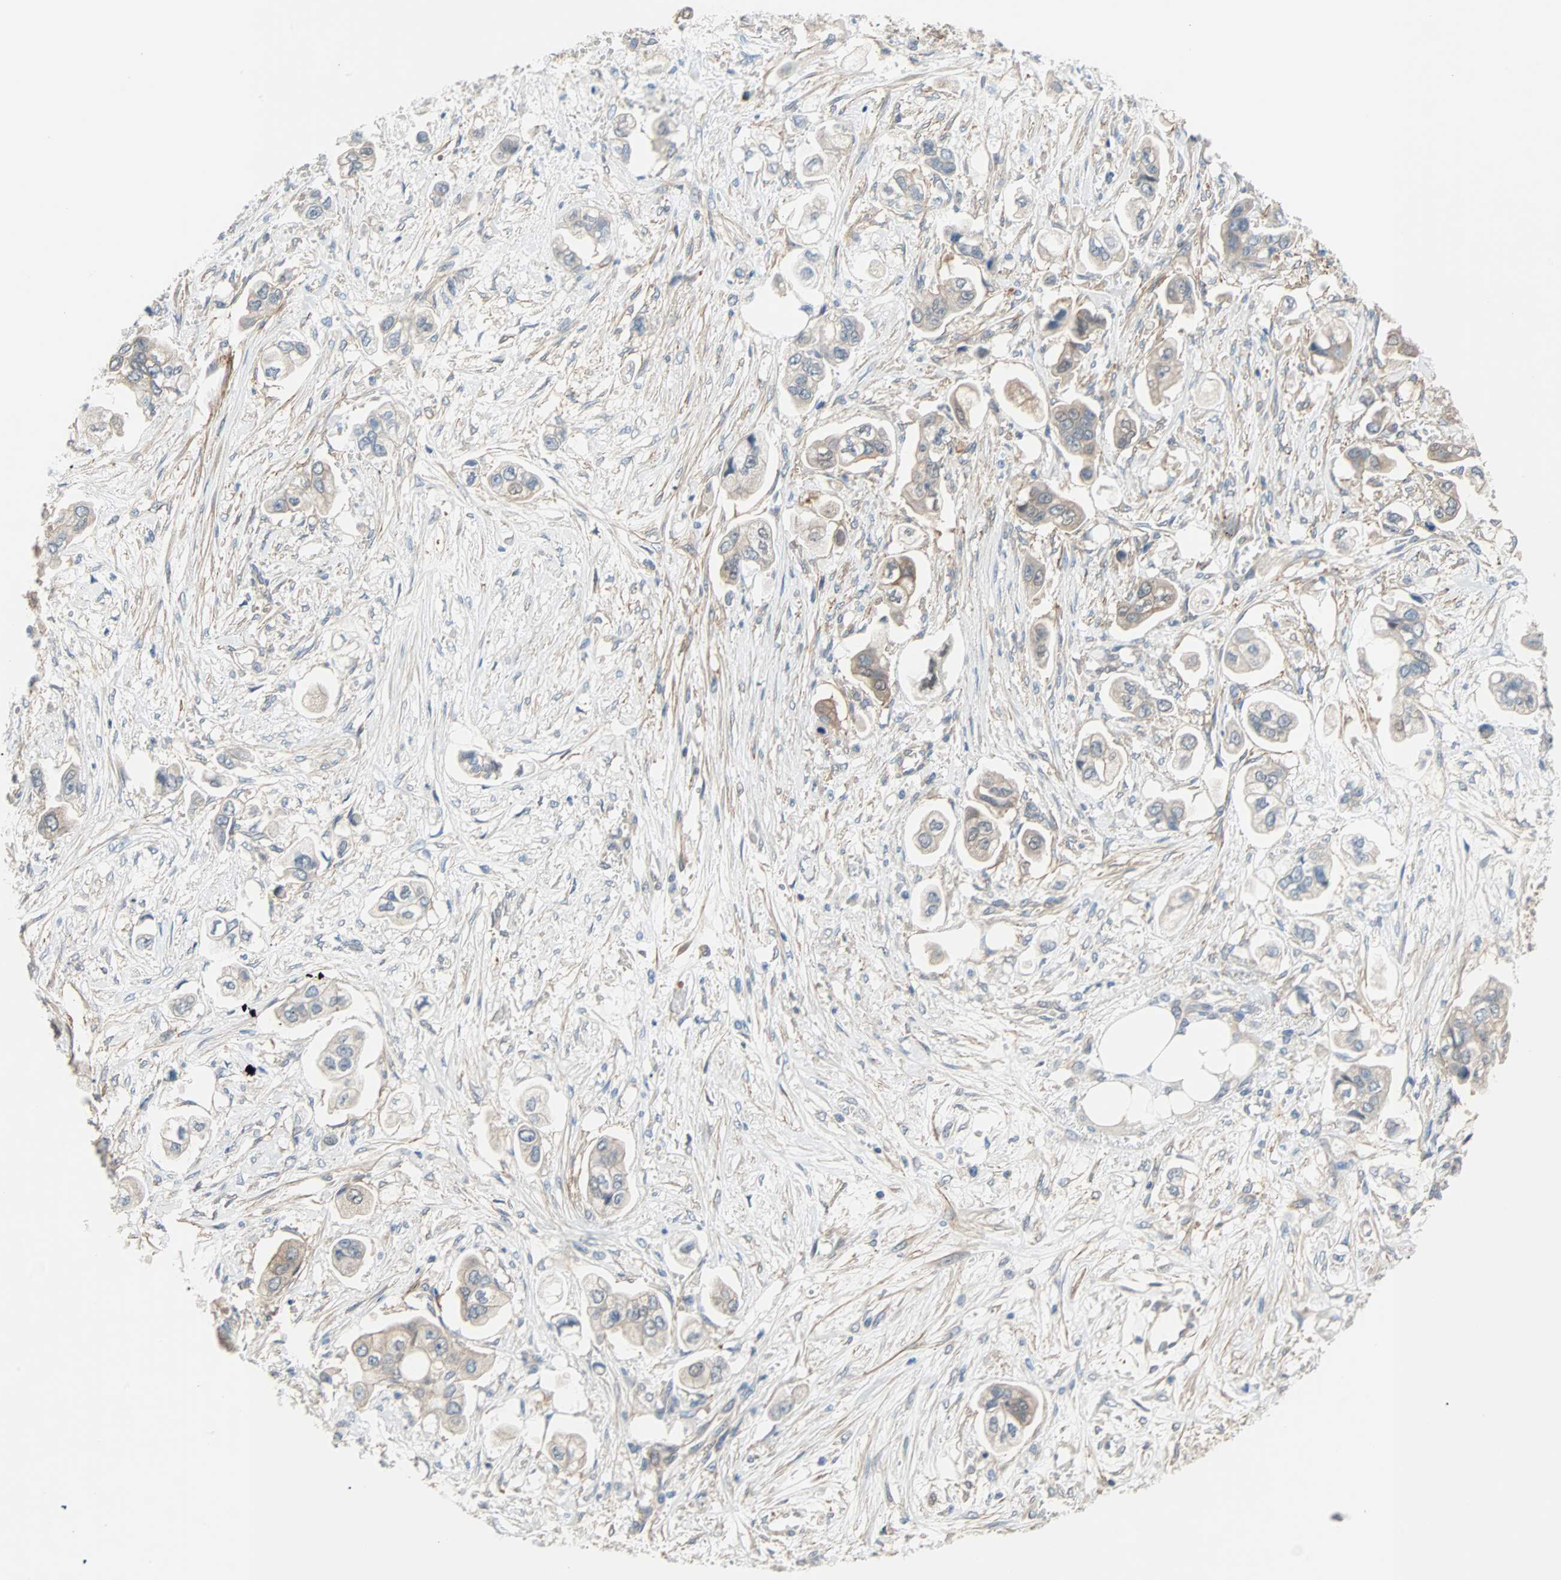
{"staining": {"intensity": "weak", "quantity": ">75%", "location": "cytoplasmic/membranous"}, "tissue": "stomach cancer", "cell_type": "Tumor cells", "image_type": "cancer", "snomed": [{"axis": "morphology", "description": "Adenocarcinoma, NOS"}, {"axis": "topography", "description": "Stomach"}], "caption": "IHC (DAB (3,3'-diaminobenzidine)) staining of human stomach cancer reveals weak cytoplasmic/membranous protein staining in approximately >75% of tumor cells. The staining is performed using DAB brown chromogen to label protein expression. The nuclei are counter-stained blue using hematoxylin.", "gene": "TNFRSF12A", "patient": {"sex": "male", "age": 62}}